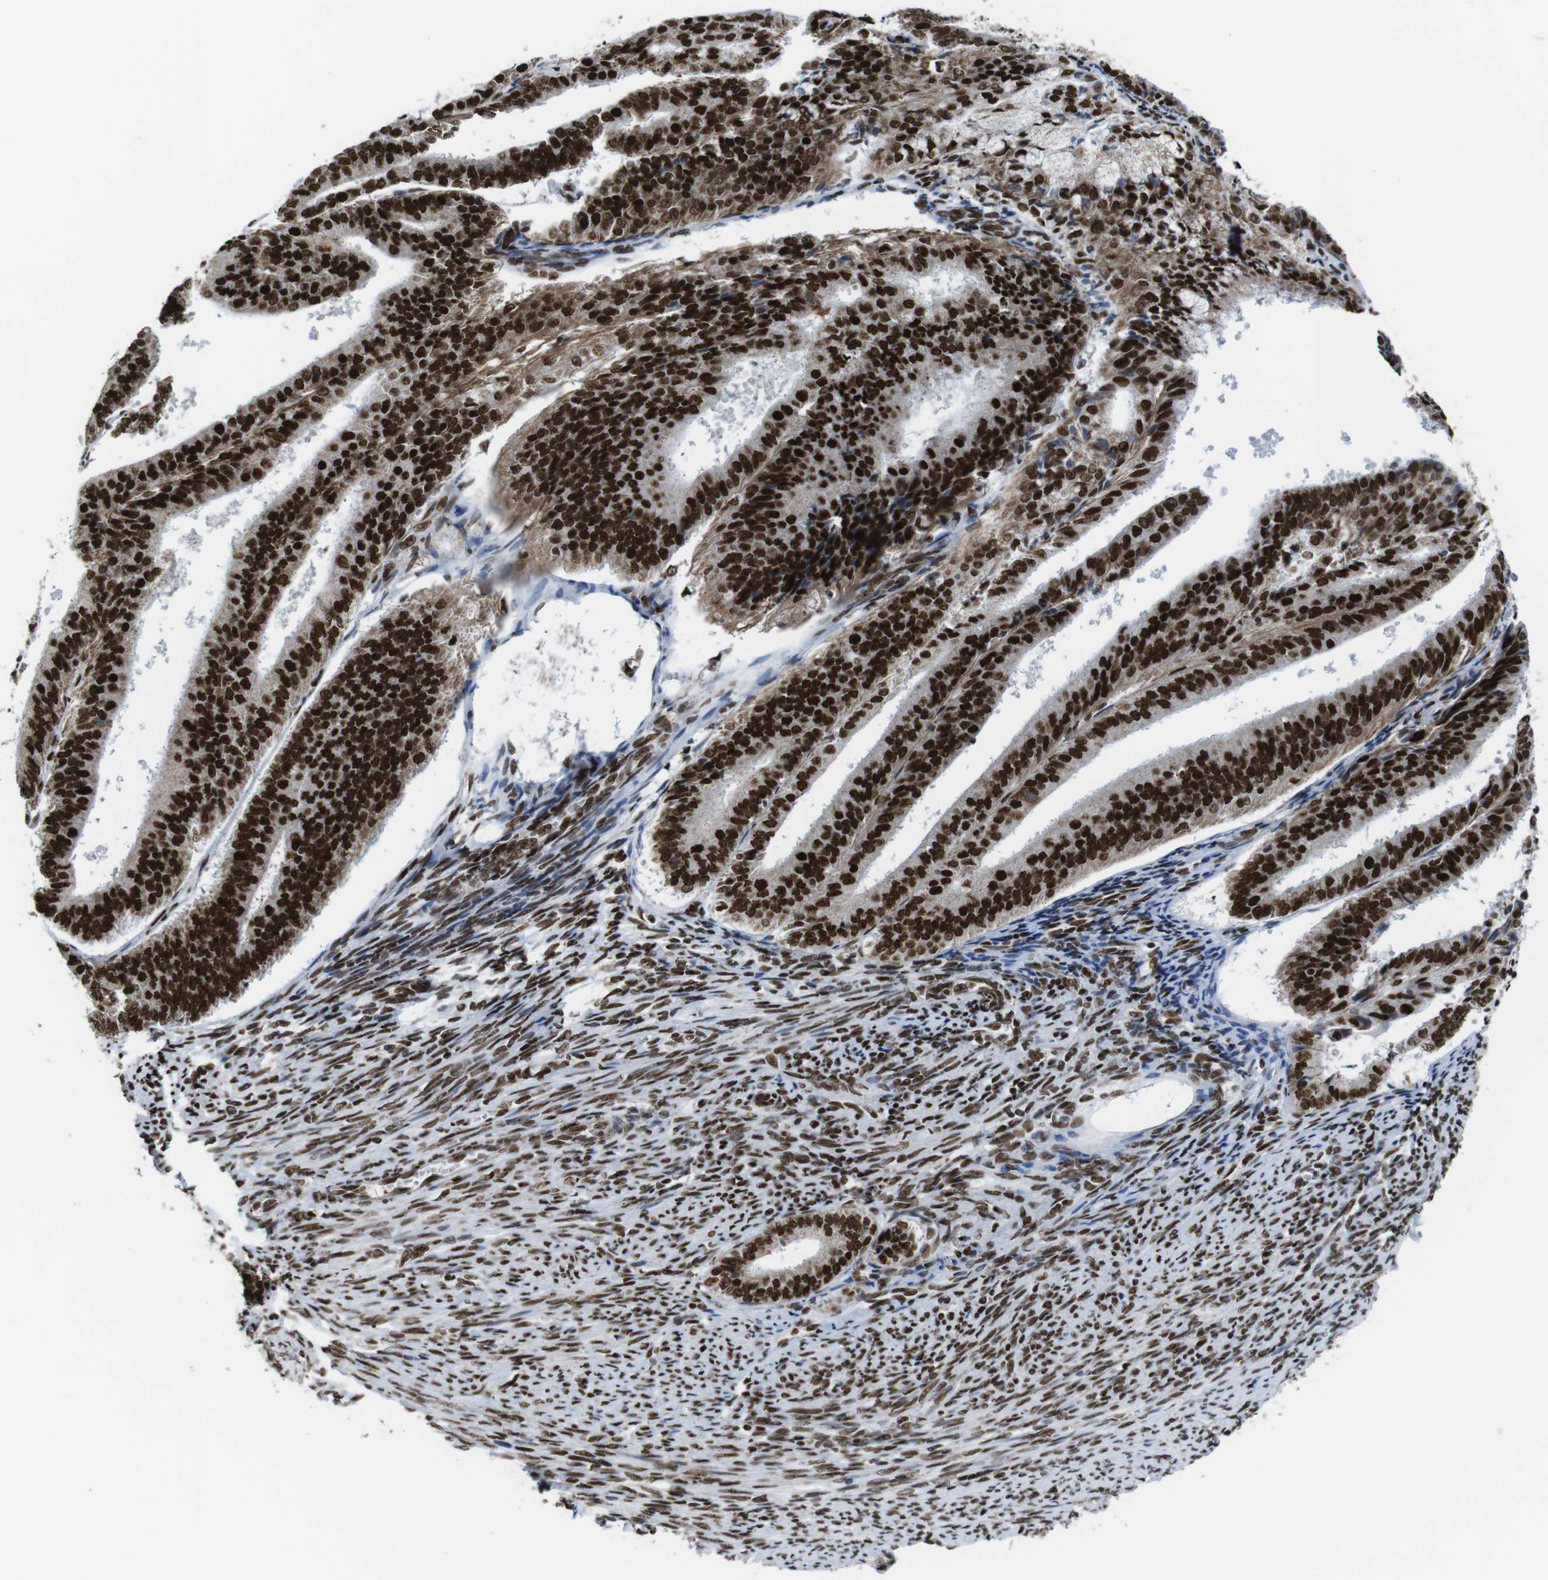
{"staining": {"intensity": "strong", "quantity": ">75%", "location": "nuclear"}, "tissue": "endometrial cancer", "cell_type": "Tumor cells", "image_type": "cancer", "snomed": [{"axis": "morphology", "description": "Adenocarcinoma, NOS"}, {"axis": "topography", "description": "Endometrium"}], "caption": "Human endometrial cancer stained with a brown dye exhibits strong nuclear positive staining in approximately >75% of tumor cells.", "gene": "ROMO1", "patient": {"sex": "female", "age": 63}}